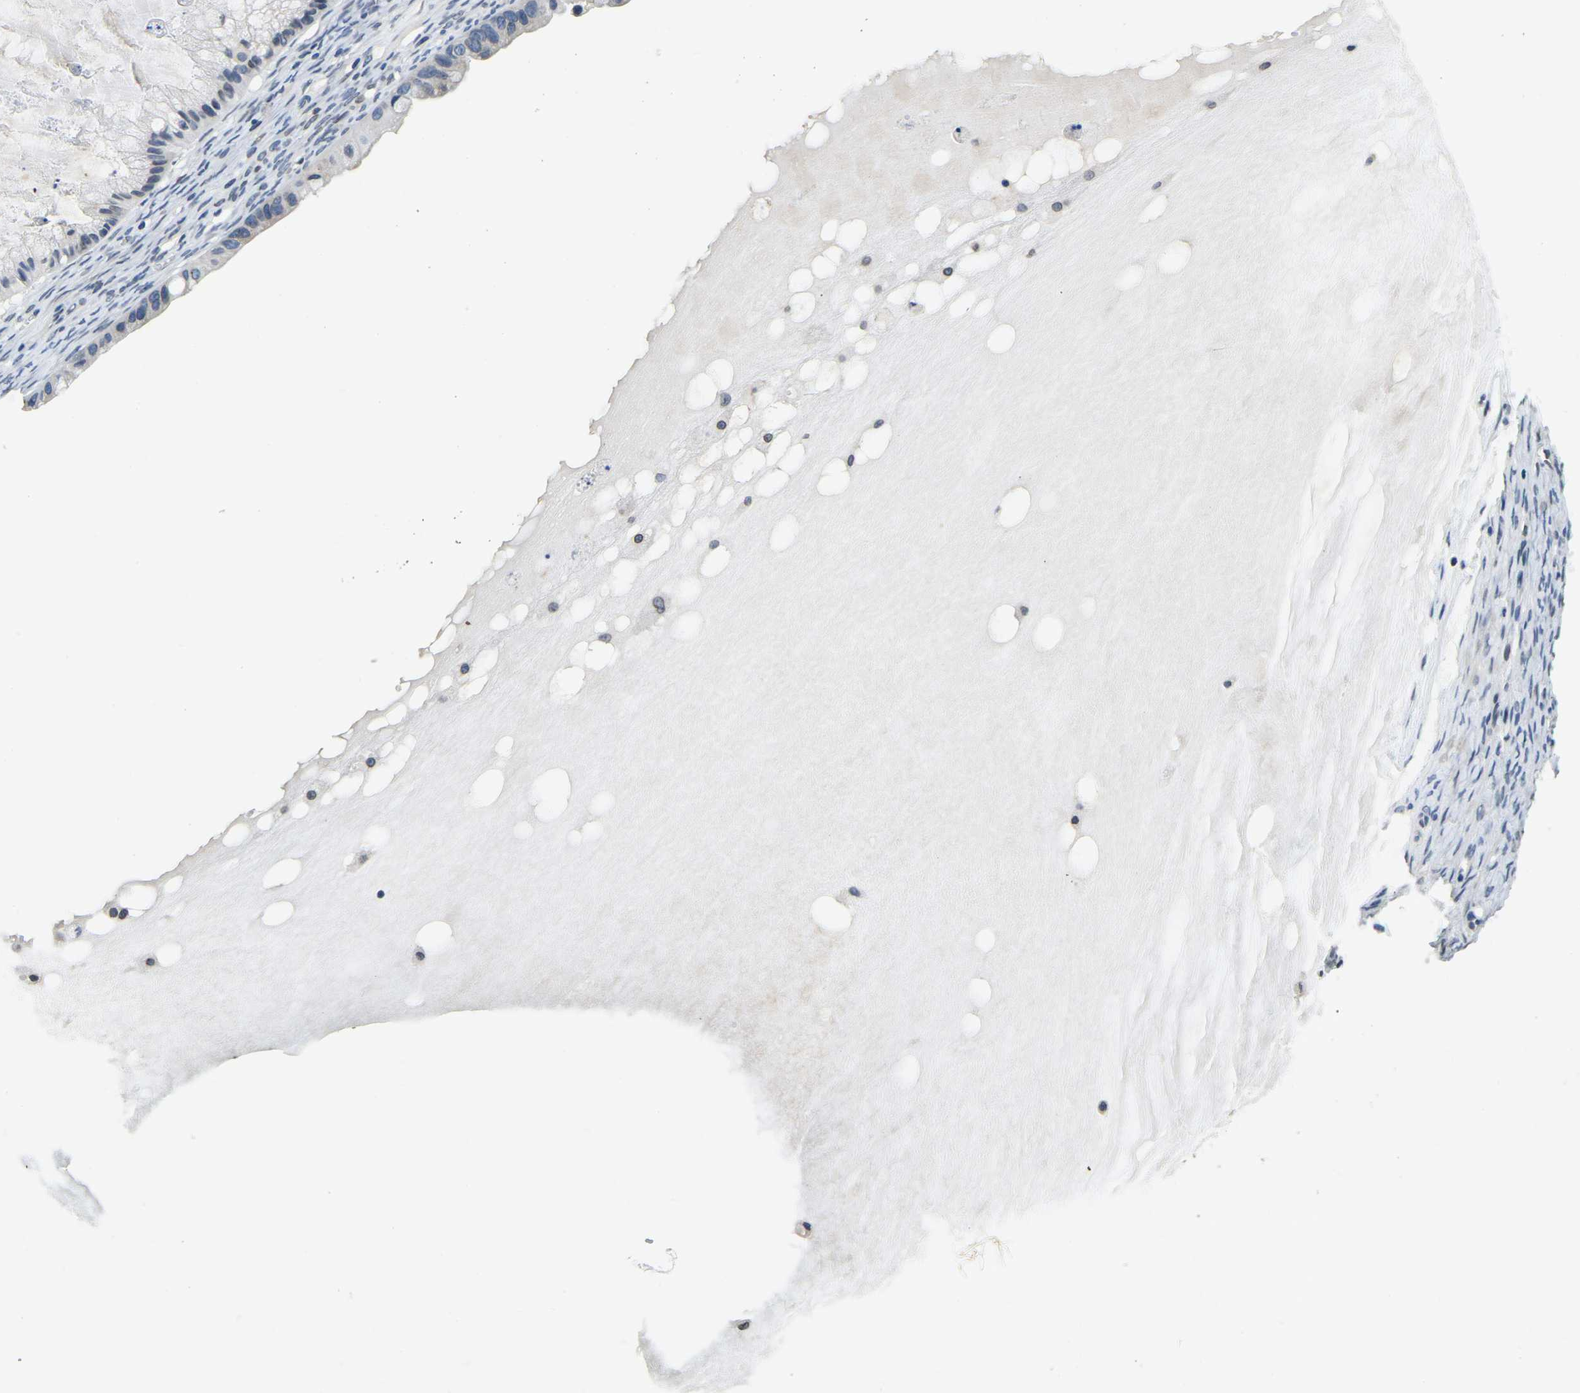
{"staining": {"intensity": "negative", "quantity": "none", "location": "none"}, "tissue": "ovarian cancer", "cell_type": "Tumor cells", "image_type": "cancer", "snomed": [{"axis": "morphology", "description": "Cystadenocarcinoma, mucinous, NOS"}, {"axis": "topography", "description": "Ovary"}], "caption": "Immunohistochemistry histopathology image of human mucinous cystadenocarcinoma (ovarian) stained for a protein (brown), which shows no expression in tumor cells.", "gene": "RANBP2", "patient": {"sex": "female", "age": 57}}